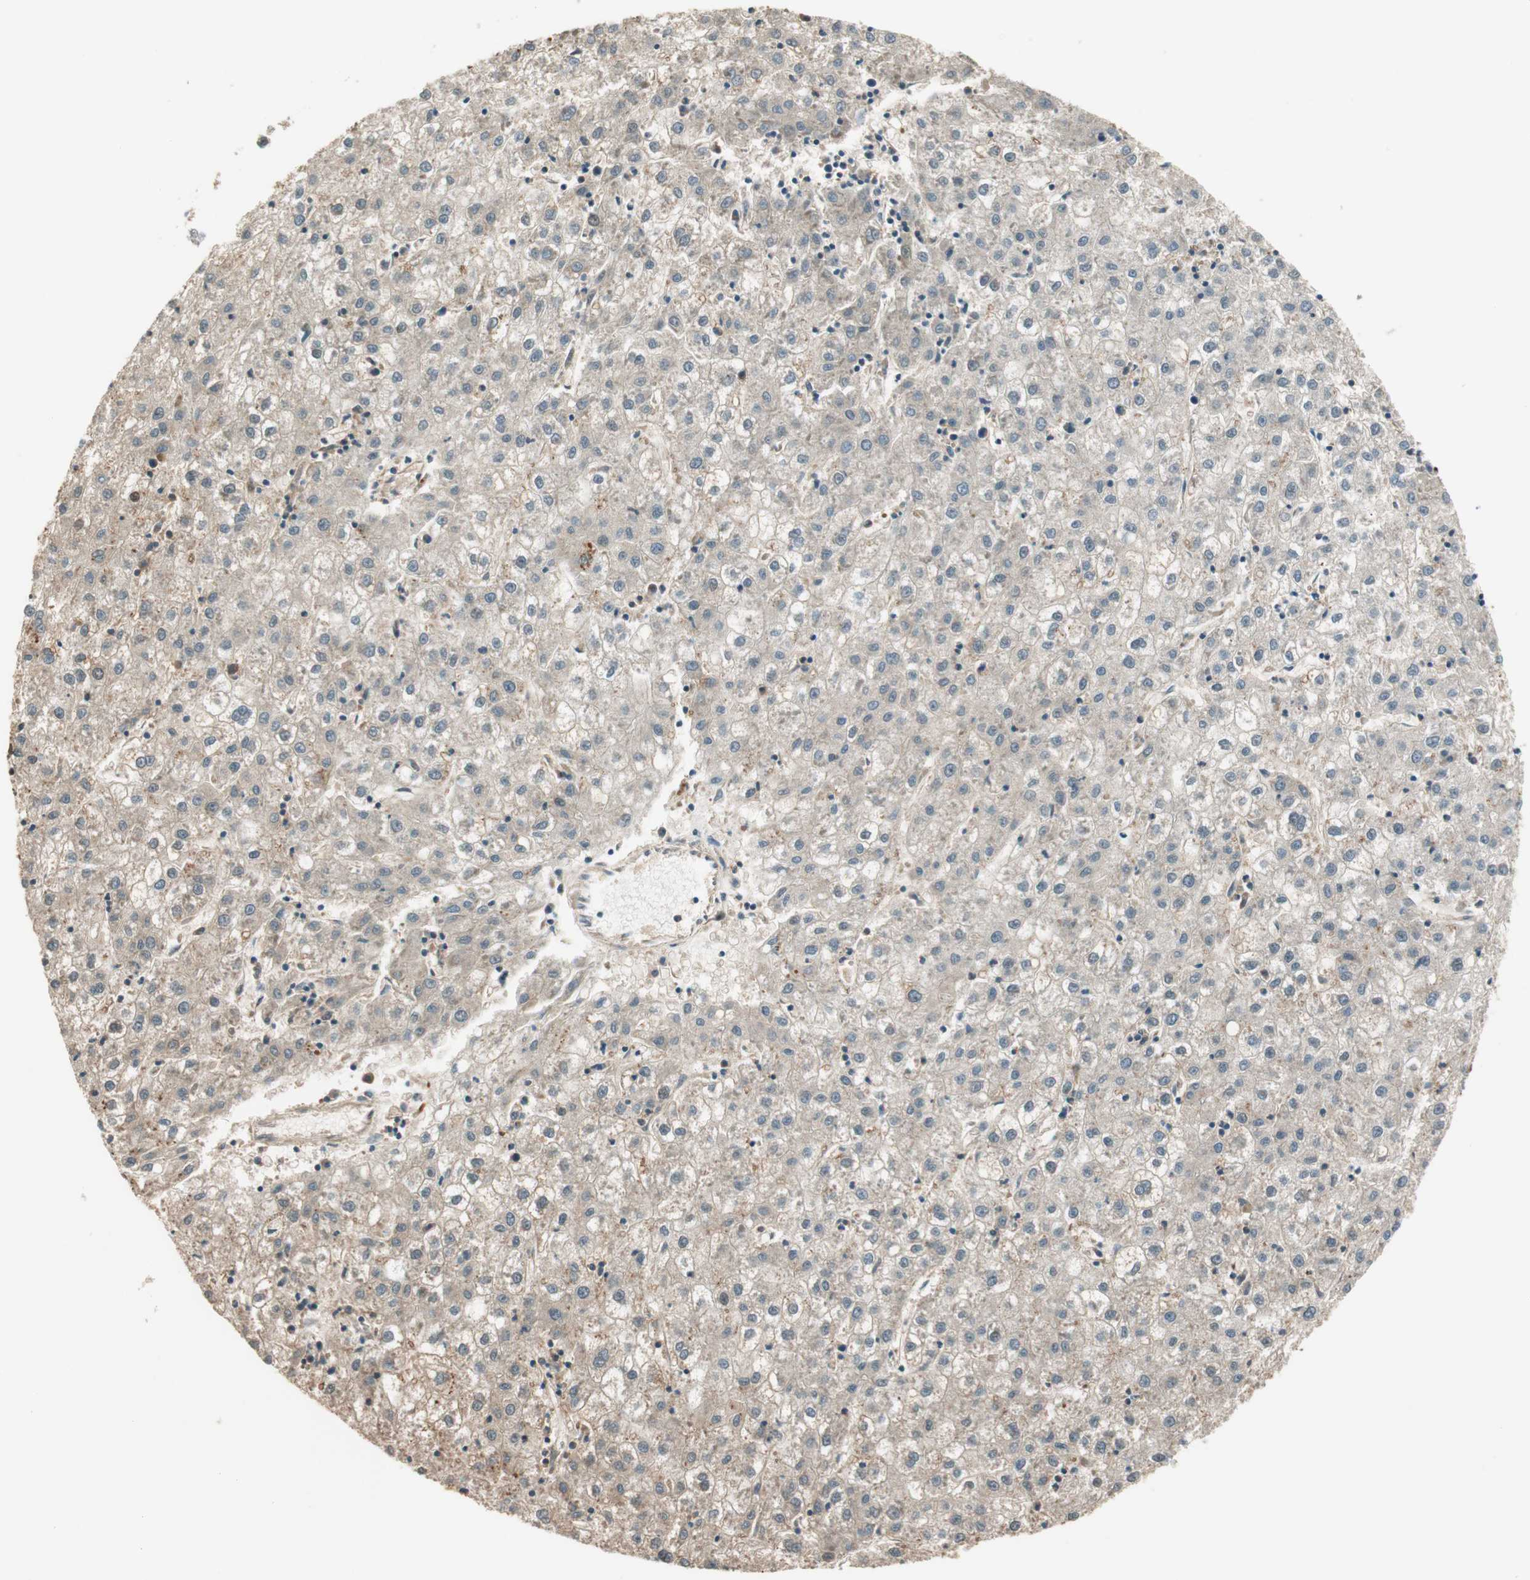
{"staining": {"intensity": "weak", "quantity": ">75%", "location": "cytoplasmic/membranous"}, "tissue": "liver cancer", "cell_type": "Tumor cells", "image_type": "cancer", "snomed": [{"axis": "morphology", "description": "Carcinoma, Hepatocellular, NOS"}, {"axis": "topography", "description": "Liver"}], "caption": "This image exhibits liver cancer stained with IHC to label a protein in brown. The cytoplasmic/membranous of tumor cells show weak positivity for the protein. Nuclei are counter-stained blue.", "gene": "ZNF443", "patient": {"sex": "male", "age": 72}}